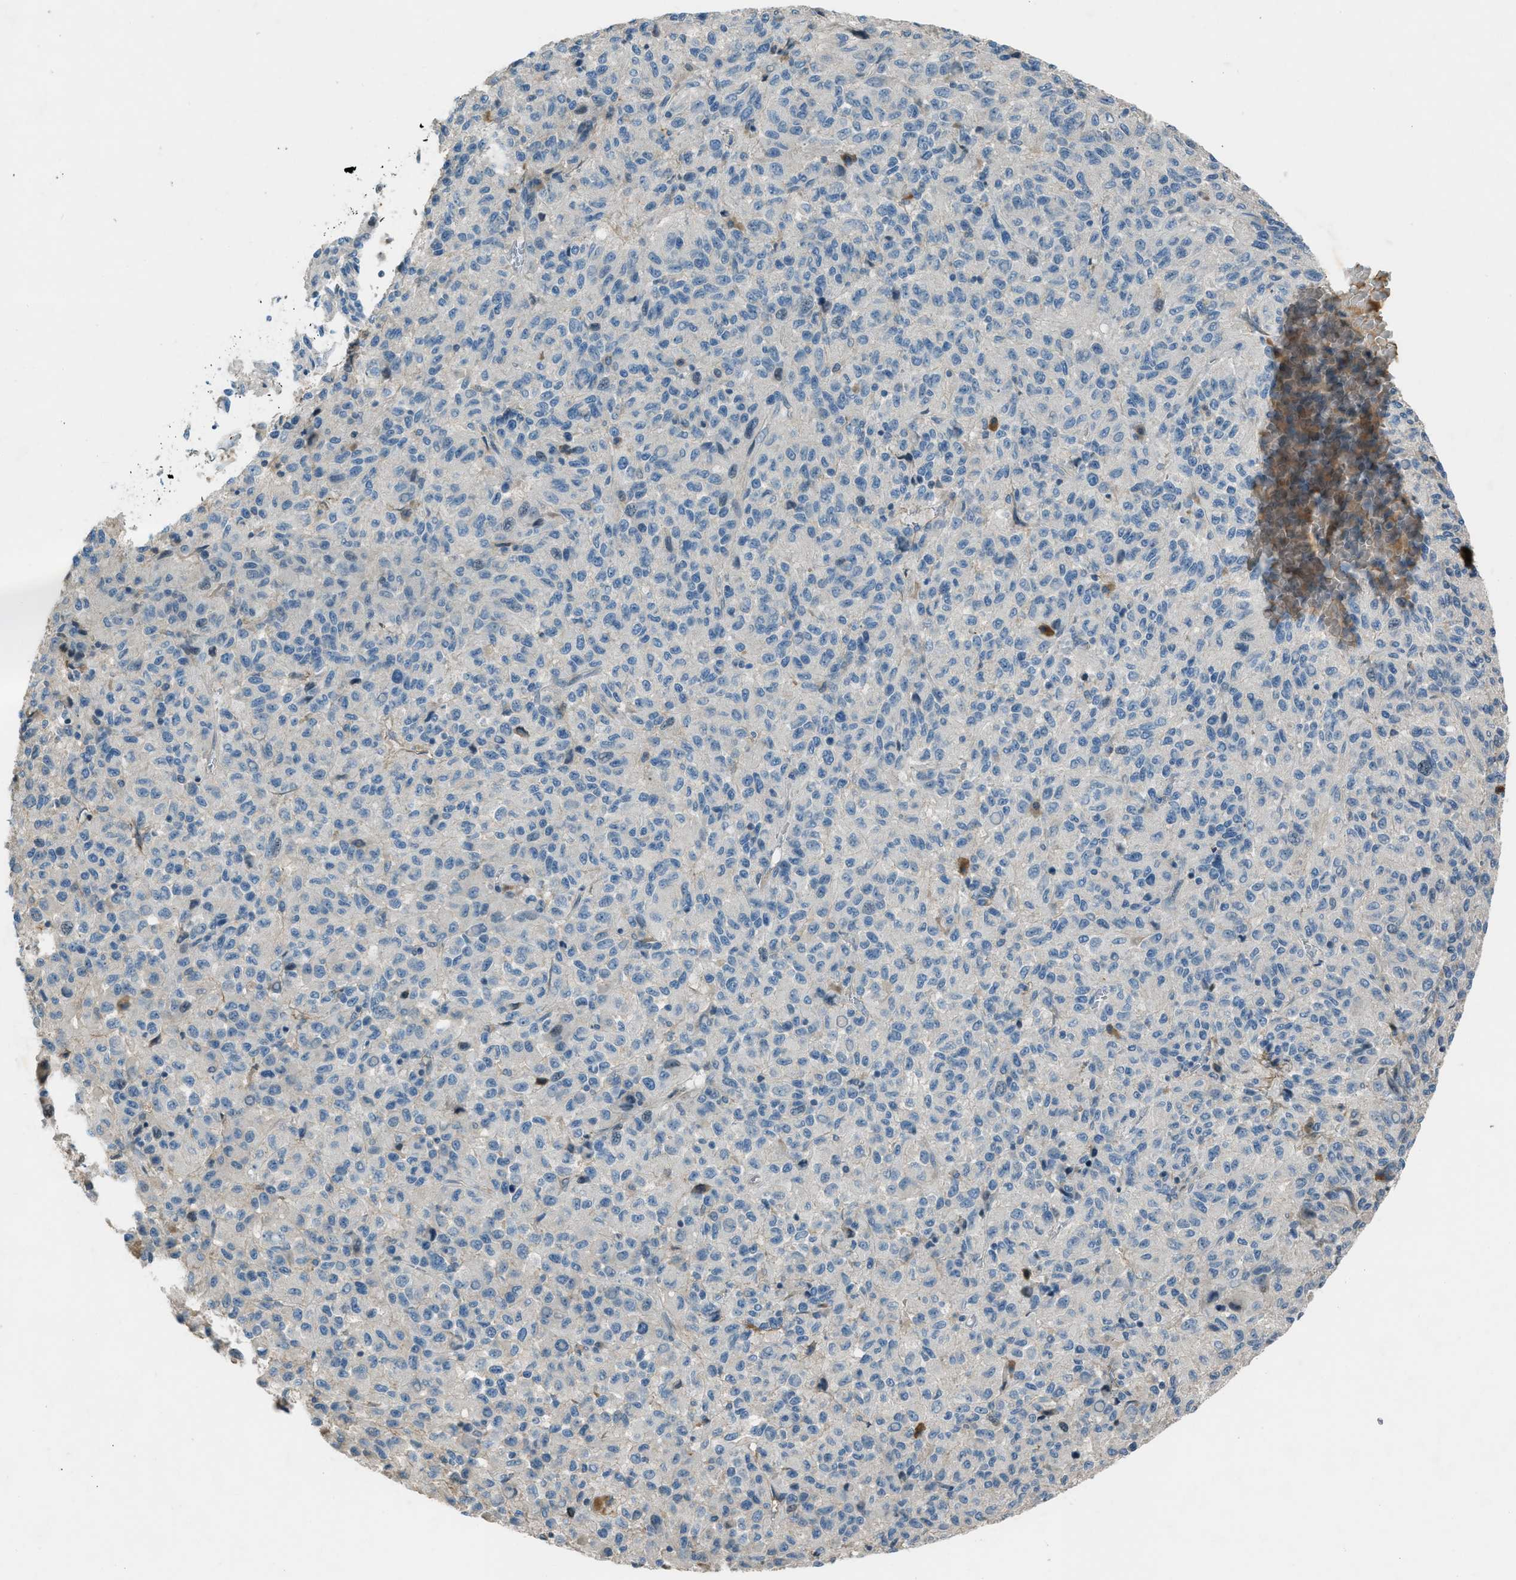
{"staining": {"intensity": "negative", "quantity": "none", "location": "none"}, "tissue": "melanoma", "cell_type": "Tumor cells", "image_type": "cancer", "snomed": [{"axis": "morphology", "description": "Malignant melanoma, Metastatic site"}, {"axis": "topography", "description": "Lung"}], "caption": "Immunohistochemical staining of melanoma demonstrates no significant staining in tumor cells.", "gene": "FBLN2", "patient": {"sex": "male", "age": 64}}